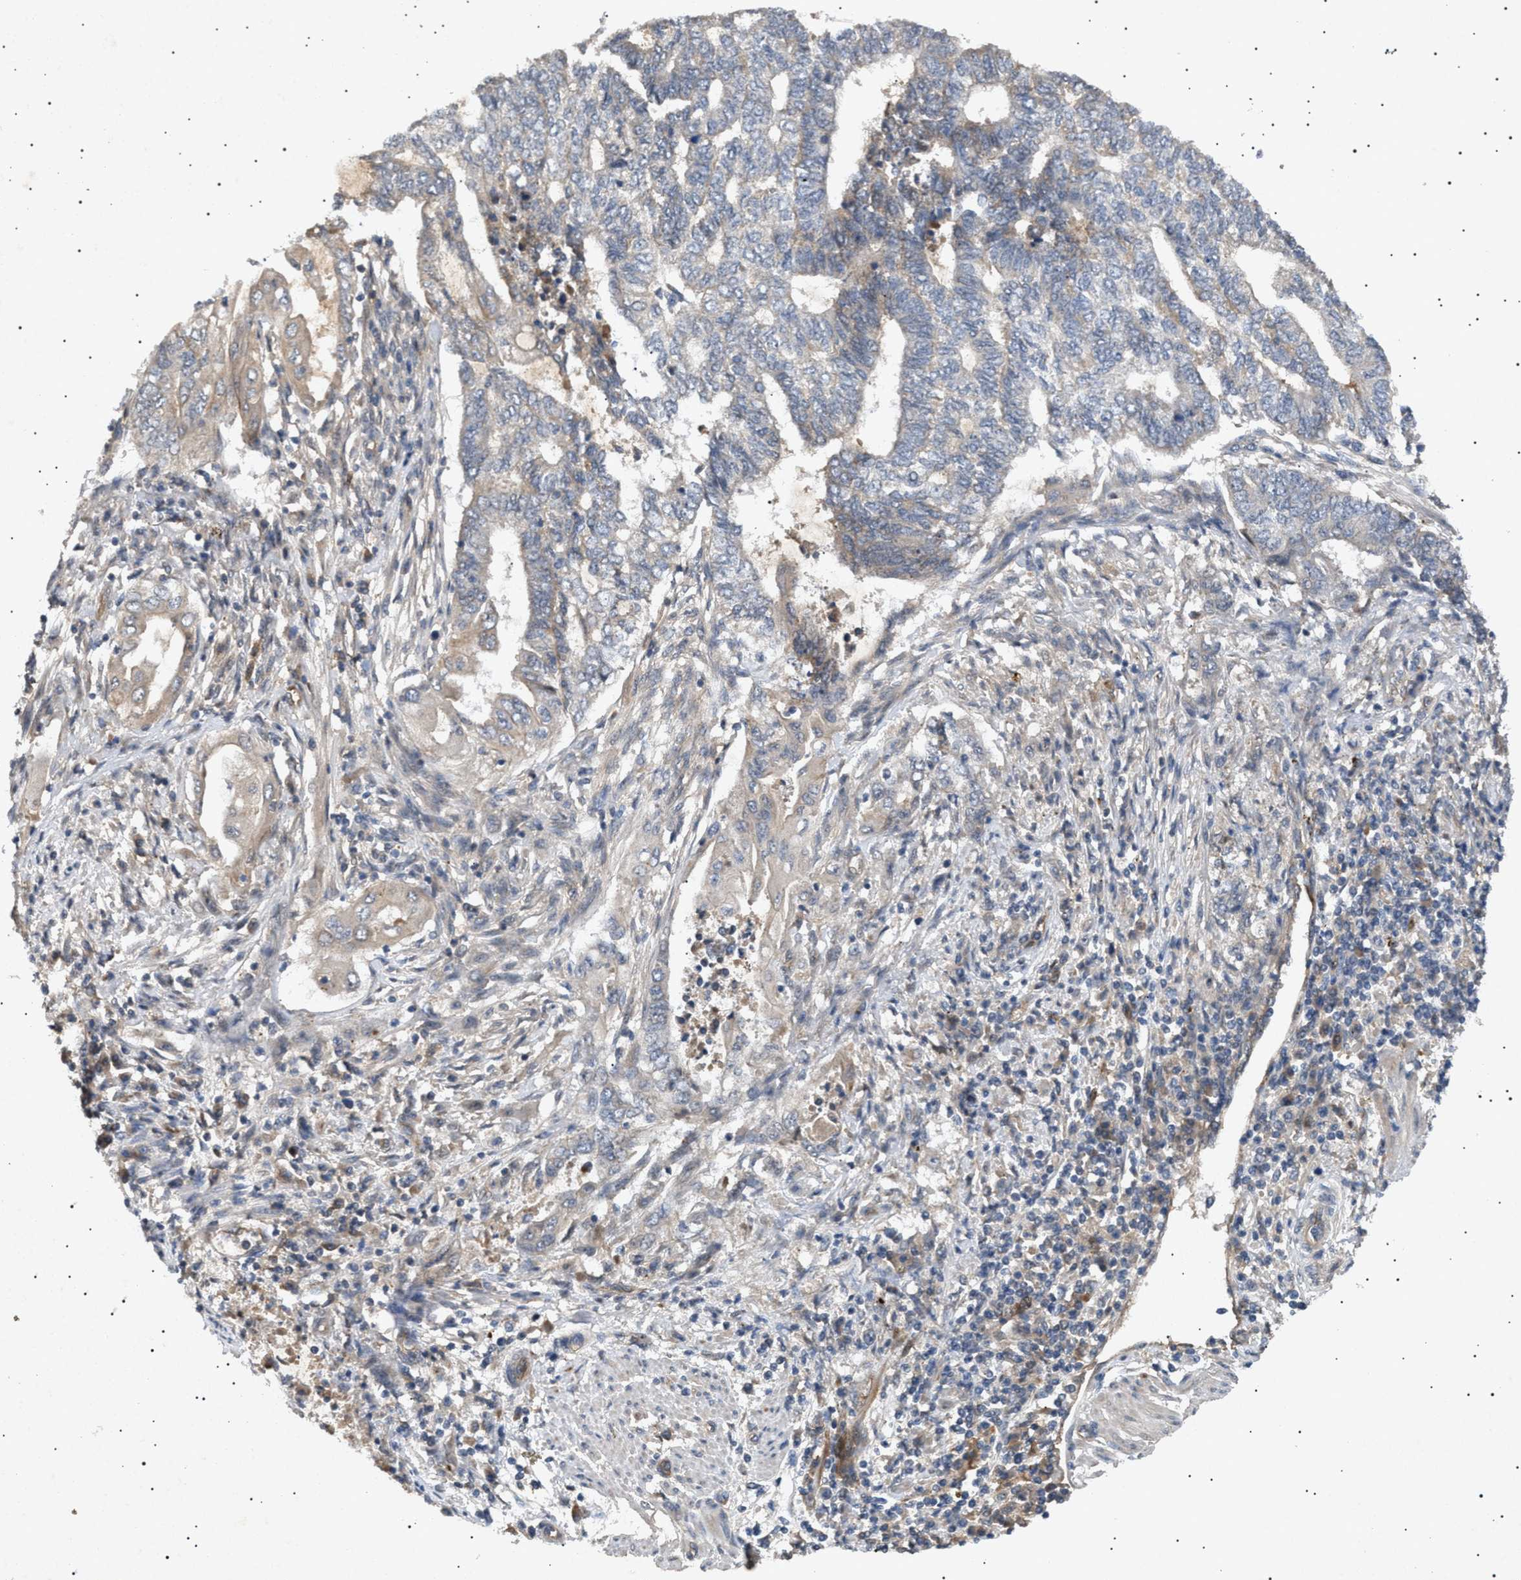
{"staining": {"intensity": "weak", "quantity": "<25%", "location": "cytoplasmic/membranous"}, "tissue": "endometrial cancer", "cell_type": "Tumor cells", "image_type": "cancer", "snomed": [{"axis": "morphology", "description": "Adenocarcinoma, NOS"}, {"axis": "topography", "description": "Uterus"}, {"axis": "topography", "description": "Endometrium"}], "caption": "IHC of endometrial cancer (adenocarcinoma) demonstrates no expression in tumor cells.", "gene": "SIRT5", "patient": {"sex": "female", "age": 70}}